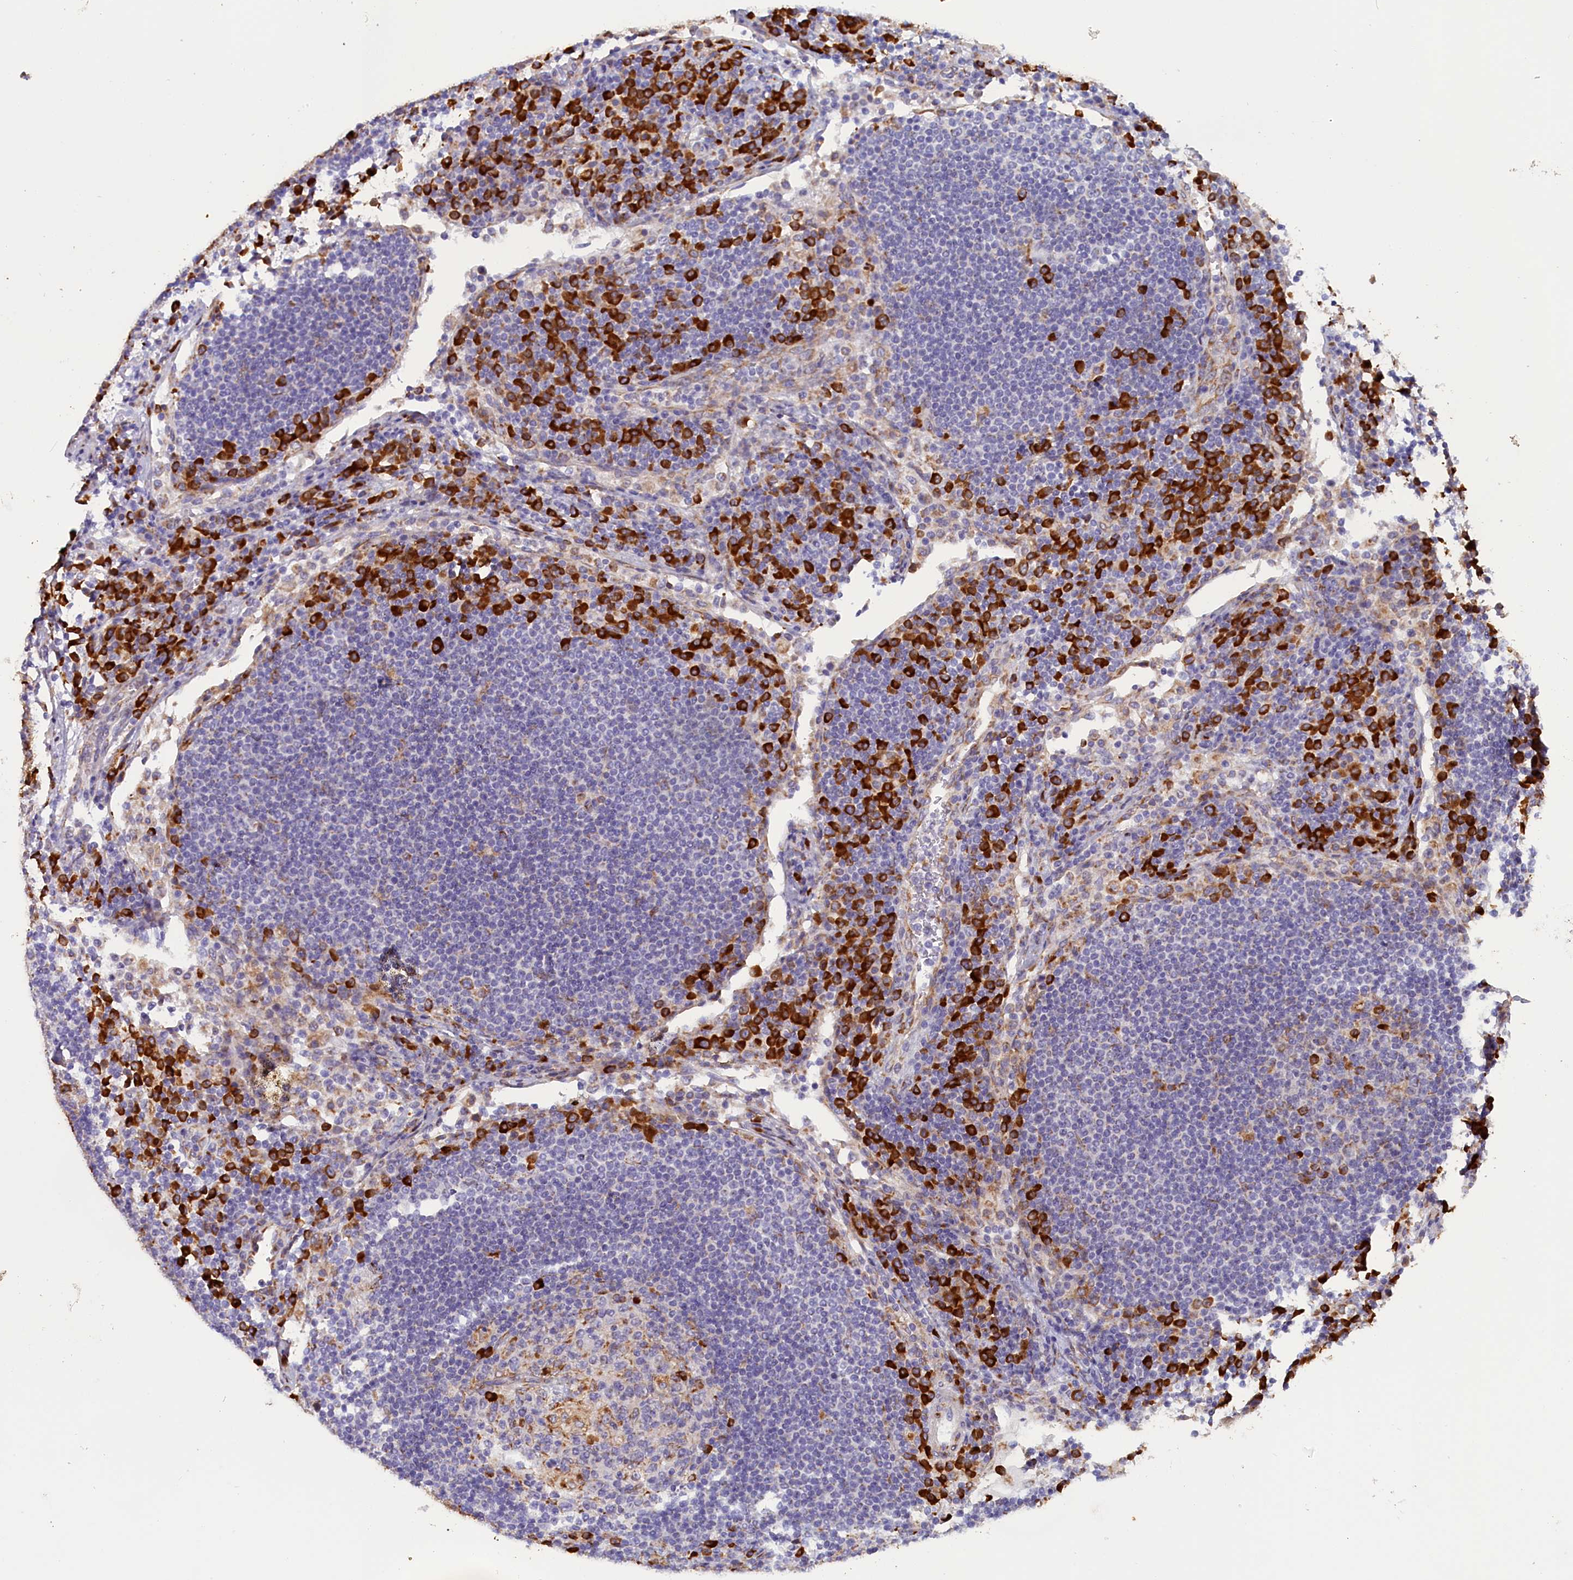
{"staining": {"intensity": "negative", "quantity": "none", "location": "none"}, "tissue": "lymph node", "cell_type": "Germinal center cells", "image_type": "normal", "snomed": [{"axis": "morphology", "description": "Normal tissue, NOS"}, {"axis": "topography", "description": "Lymph node"}], "caption": "A micrograph of lymph node stained for a protein exhibits no brown staining in germinal center cells.", "gene": "CCDC68", "patient": {"sex": "female", "age": 53}}